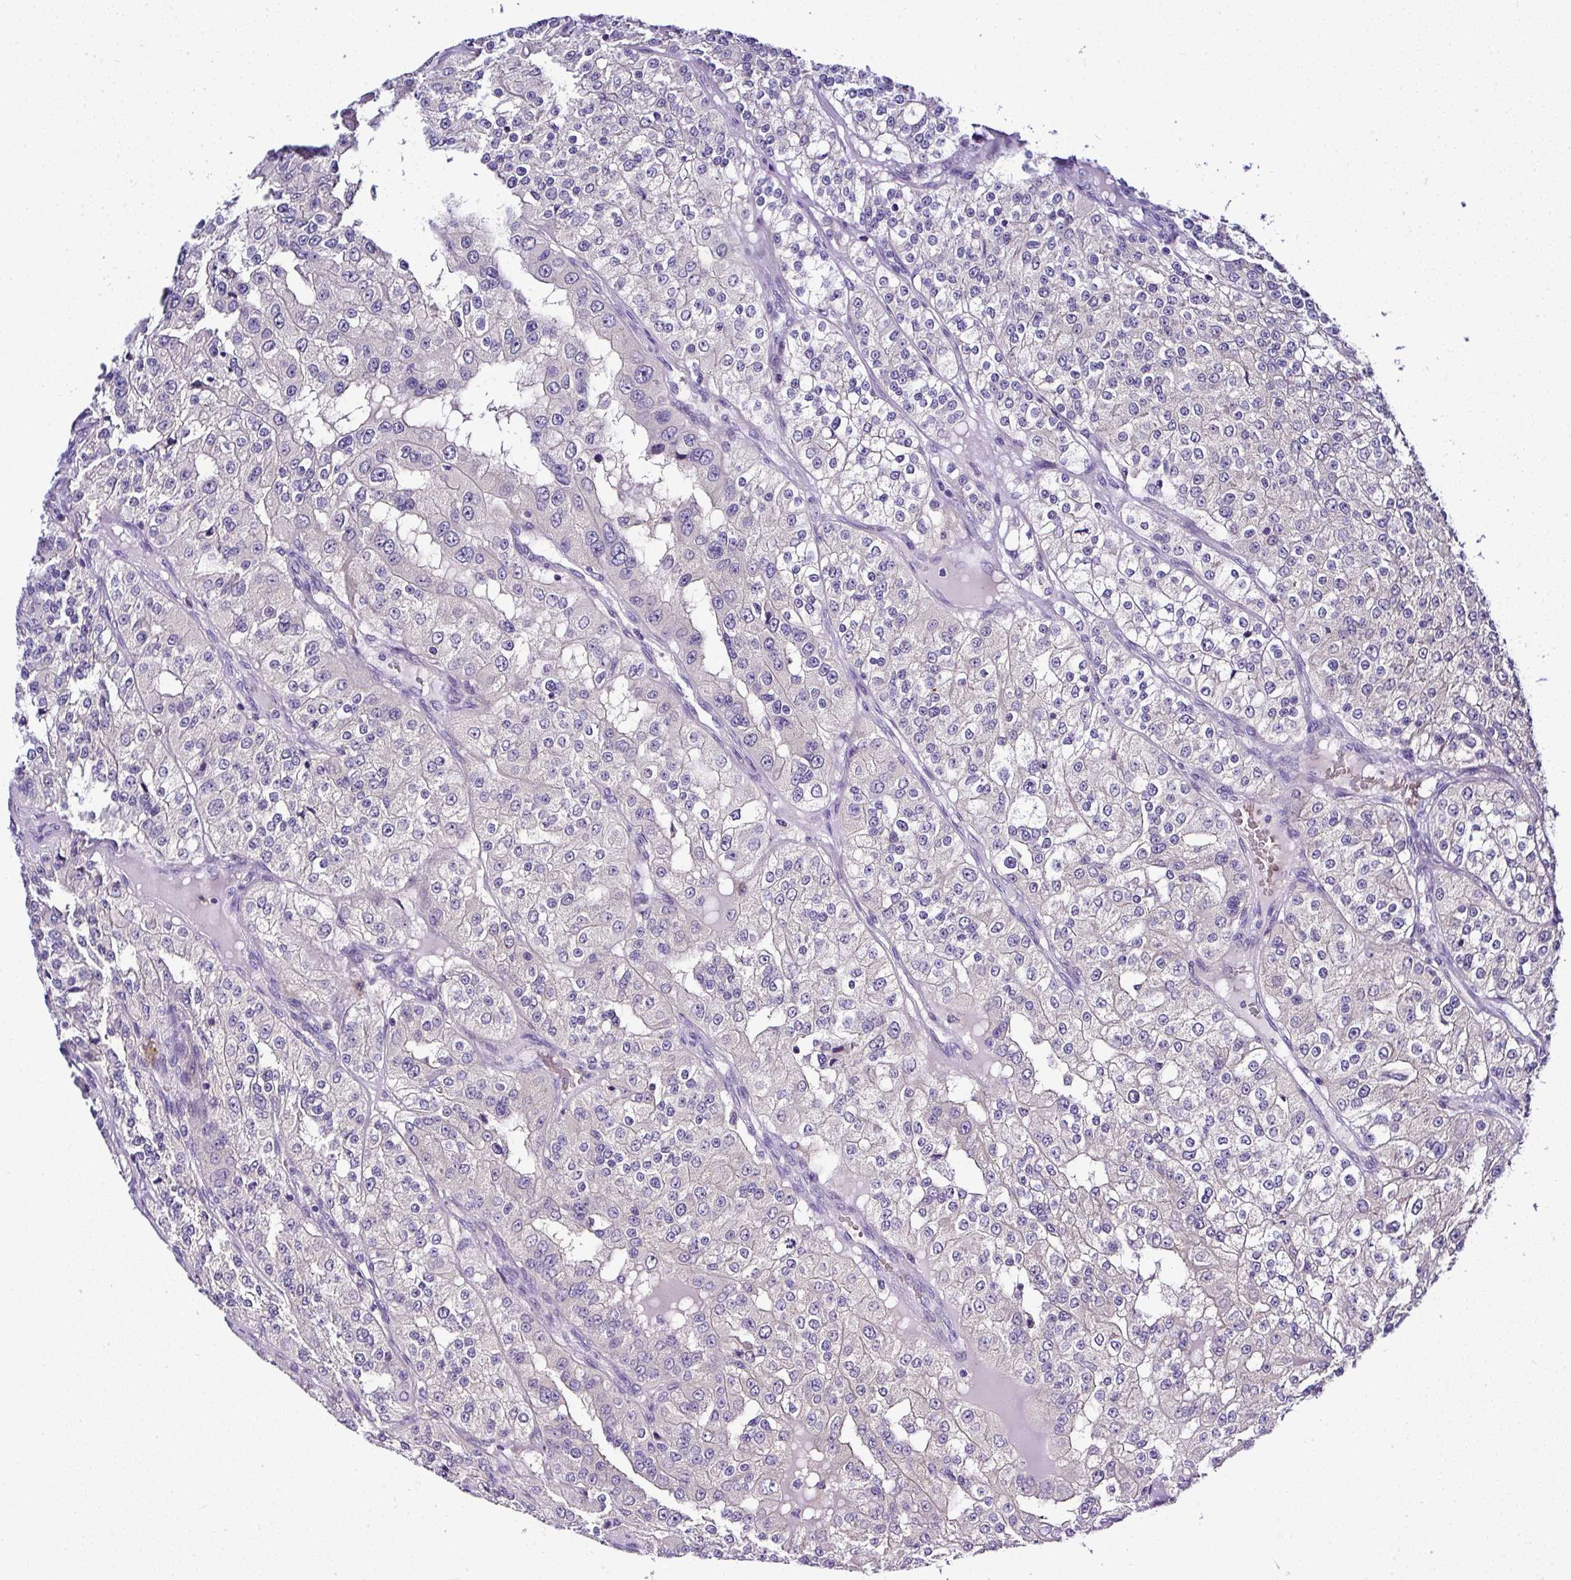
{"staining": {"intensity": "negative", "quantity": "none", "location": "none"}, "tissue": "renal cancer", "cell_type": "Tumor cells", "image_type": "cancer", "snomed": [{"axis": "morphology", "description": "Adenocarcinoma, NOS"}, {"axis": "topography", "description": "Kidney"}], "caption": "Renal cancer (adenocarcinoma) was stained to show a protein in brown. There is no significant staining in tumor cells.", "gene": "DEPDC5", "patient": {"sex": "female", "age": 63}}